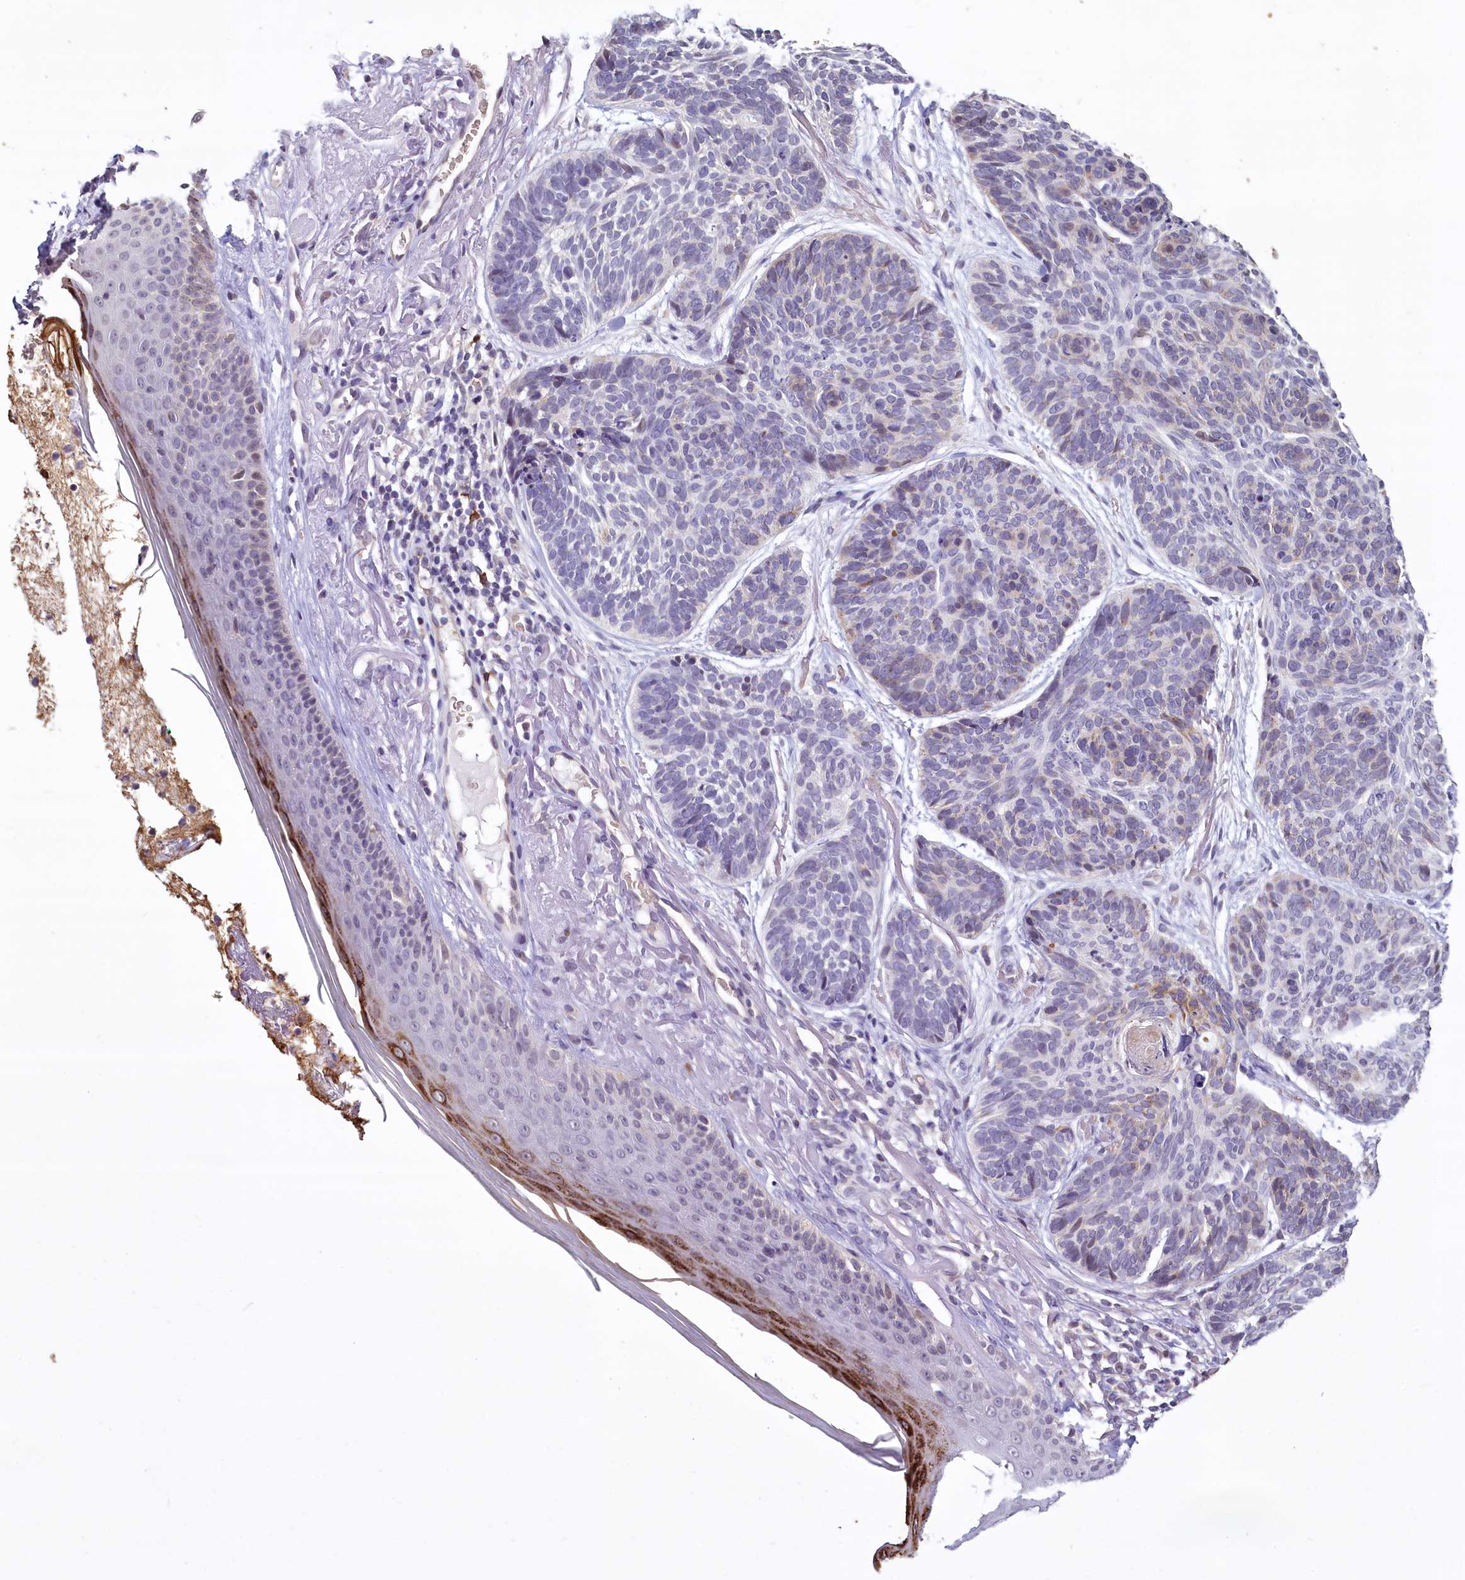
{"staining": {"intensity": "negative", "quantity": "none", "location": "none"}, "tissue": "skin cancer", "cell_type": "Tumor cells", "image_type": "cancer", "snomed": [{"axis": "morphology", "description": "Normal tissue, NOS"}, {"axis": "morphology", "description": "Basal cell carcinoma"}, {"axis": "topography", "description": "Skin"}], "caption": "An immunohistochemistry (IHC) histopathology image of skin cancer (basal cell carcinoma) is shown. There is no staining in tumor cells of skin cancer (basal cell carcinoma).", "gene": "BANK1", "patient": {"sex": "male", "age": 66}}